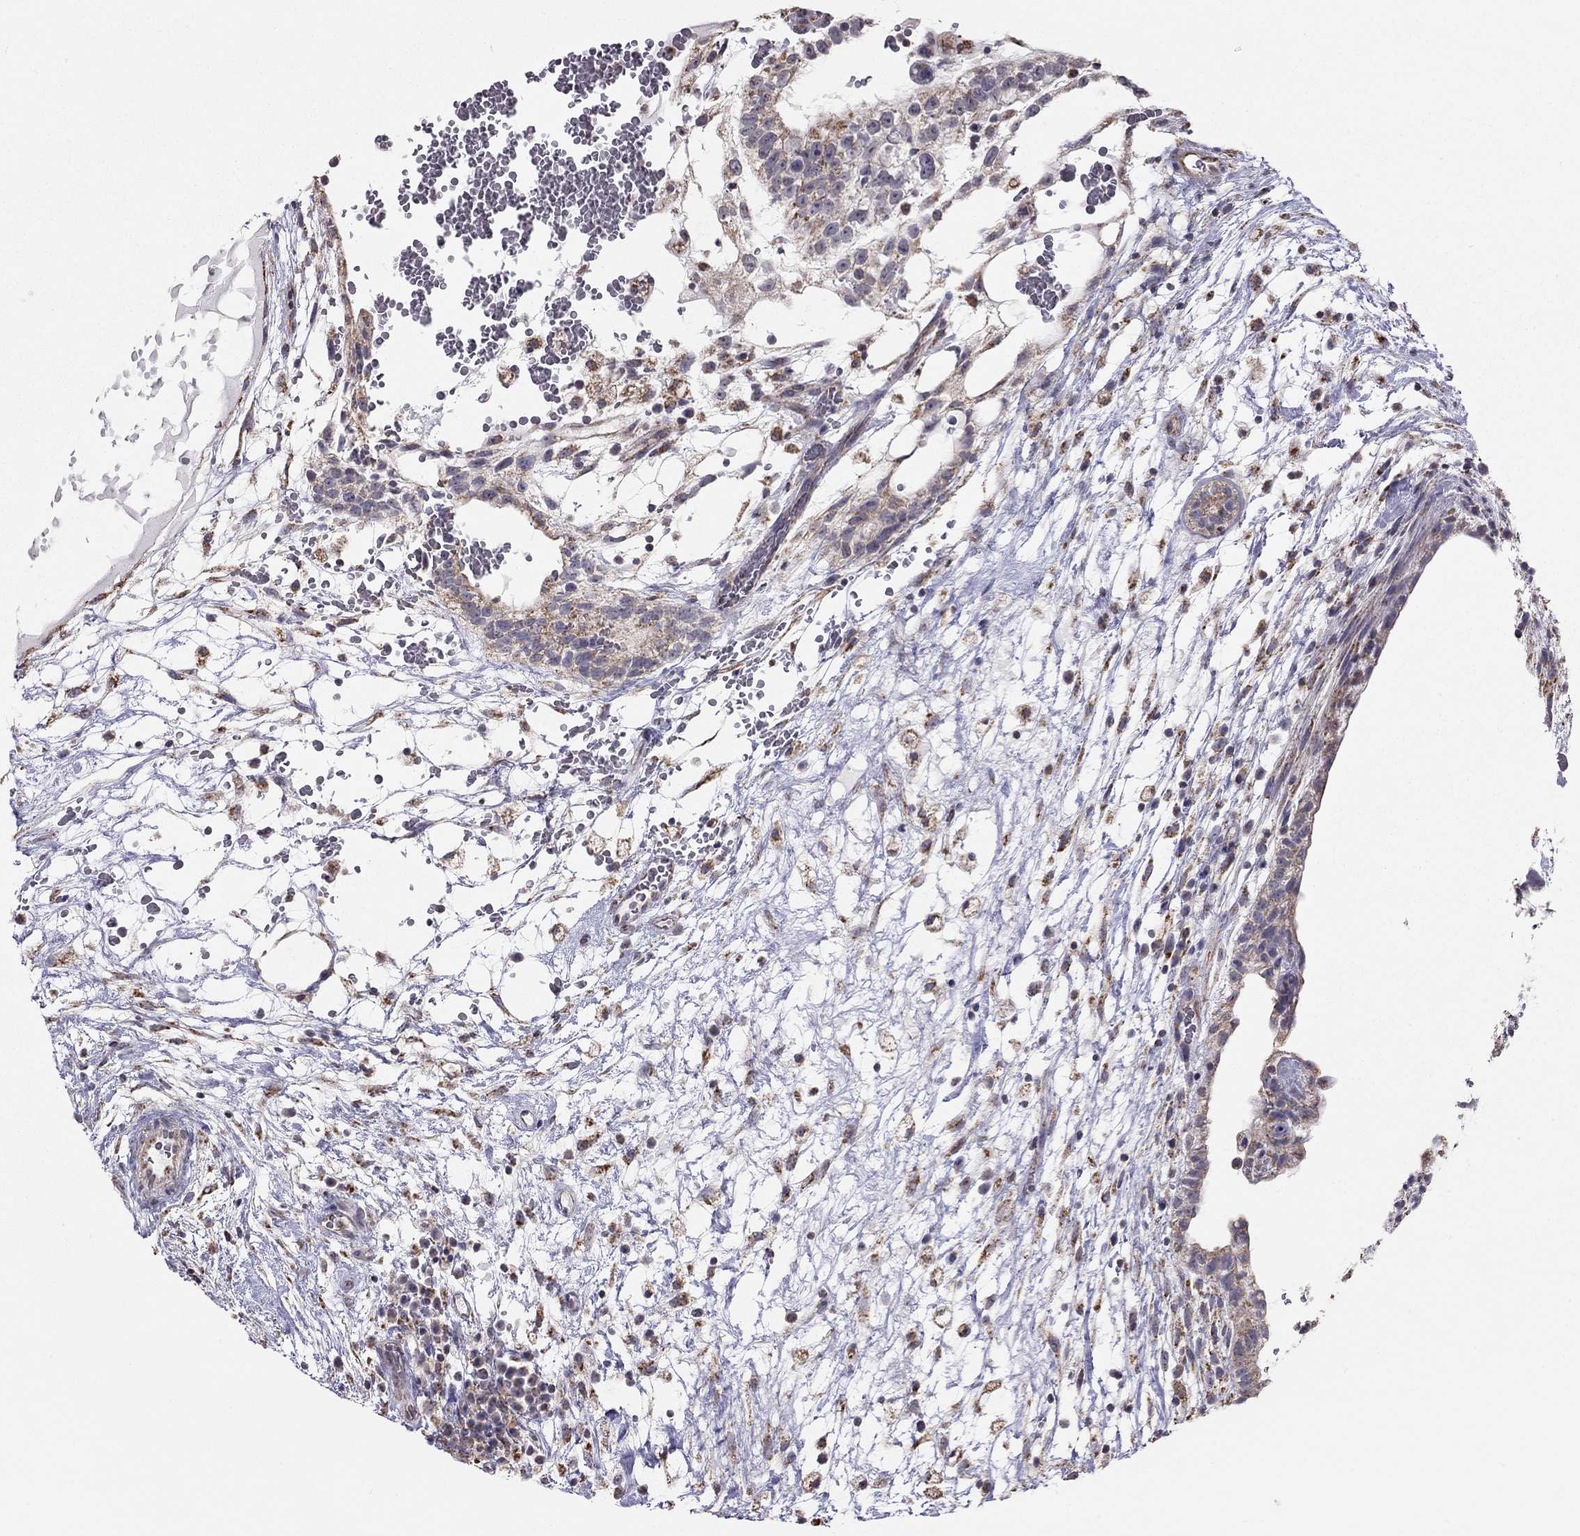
{"staining": {"intensity": "weak", "quantity": "25%-75%", "location": "cytoplasmic/membranous"}, "tissue": "testis cancer", "cell_type": "Tumor cells", "image_type": "cancer", "snomed": [{"axis": "morphology", "description": "Normal tissue, NOS"}, {"axis": "morphology", "description": "Carcinoma, Embryonal, NOS"}, {"axis": "topography", "description": "Testis"}], "caption": "Tumor cells display low levels of weak cytoplasmic/membranous expression in about 25%-75% of cells in embryonal carcinoma (testis). (DAB IHC with brightfield microscopy, high magnification).", "gene": "LRIT3", "patient": {"sex": "male", "age": 32}}